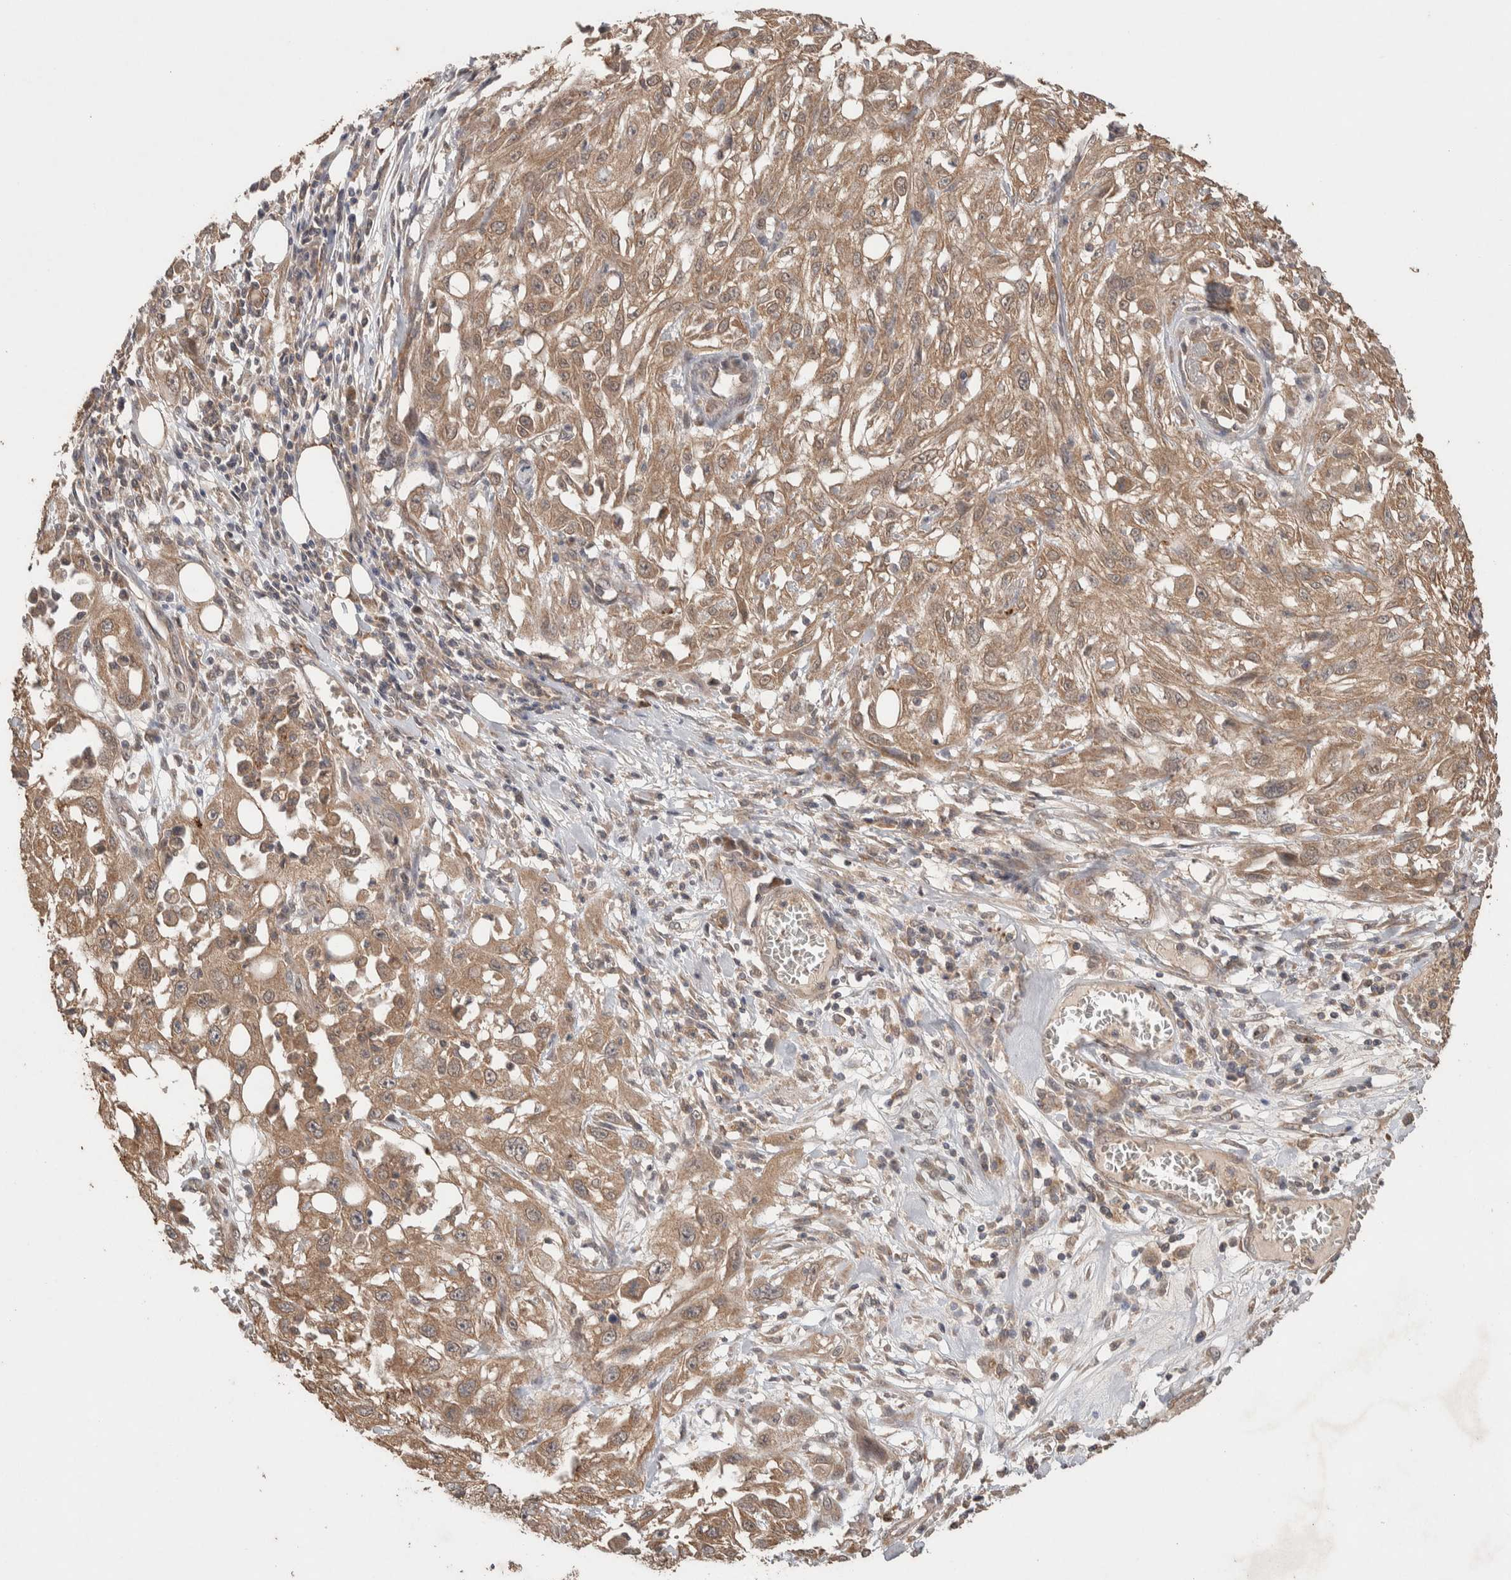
{"staining": {"intensity": "moderate", "quantity": ">75%", "location": "cytoplasmic/membranous"}, "tissue": "skin cancer", "cell_type": "Tumor cells", "image_type": "cancer", "snomed": [{"axis": "morphology", "description": "Squamous cell carcinoma, NOS"}, {"axis": "topography", "description": "Skin"}], "caption": "Approximately >75% of tumor cells in human squamous cell carcinoma (skin) demonstrate moderate cytoplasmic/membranous protein expression as visualized by brown immunohistochemical staining.", "gene": "KCNJ5", "patient": {"sex": "male", "age": 75}}